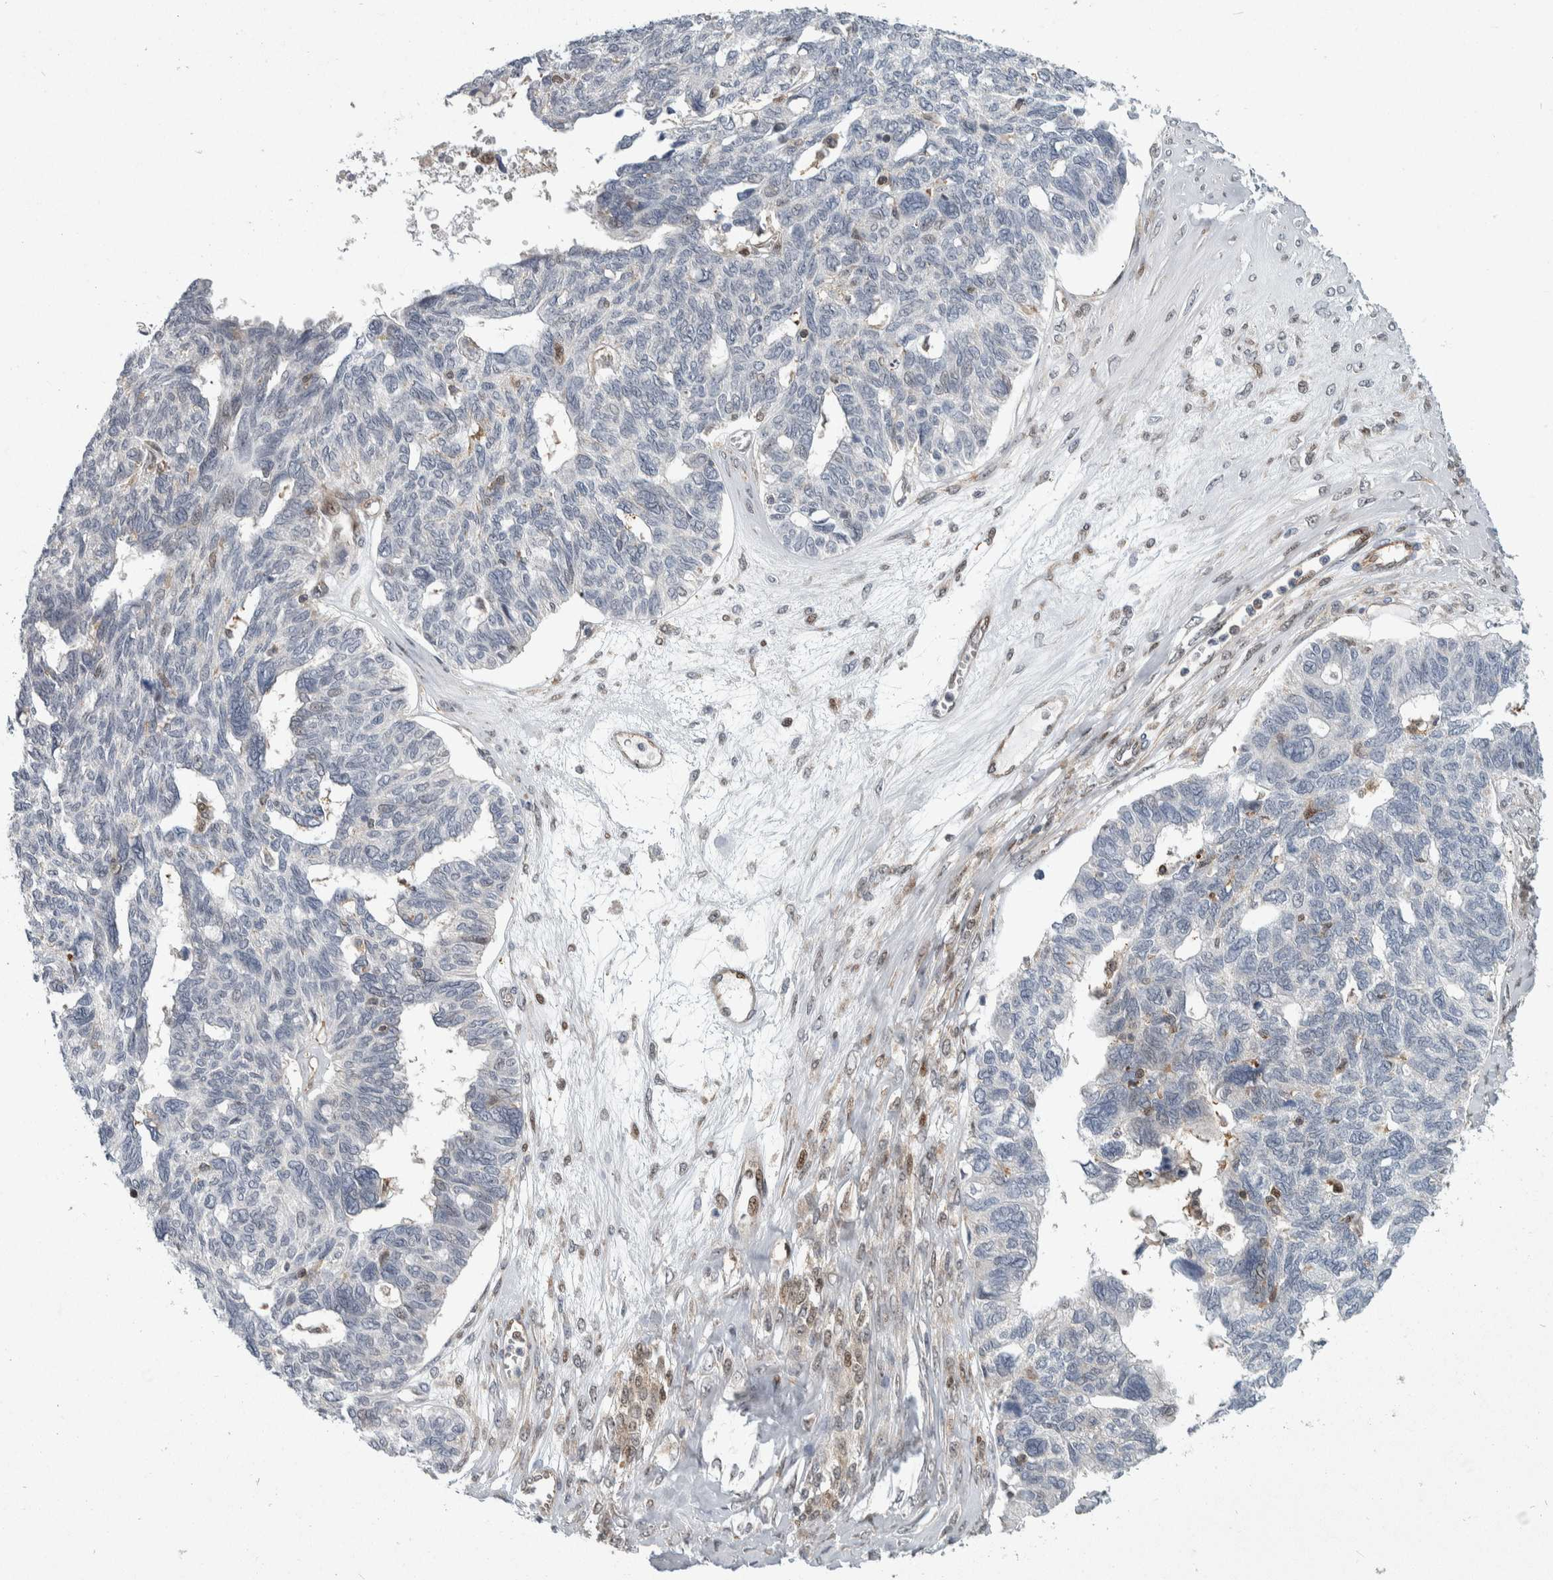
{"staining": {"intensity": "negative", "quantity": "none", "location": "none"}, "tissue": "ovarian cancer", "cell_type": "Tumor cells", "image_type": "cancer", "snomed": [{"axis": "morphology", "description": "Cystadenocarcinoma, serous, NOS"}, {"axis": "topography", "description": "Ovary"}], "caption": "Micrograph shows no significant protein expression in tumor cells of serous cystadenocarcinoma (ovarian).", "gene": "PTPA", "patient": {"sex": "female", "age": 79}}